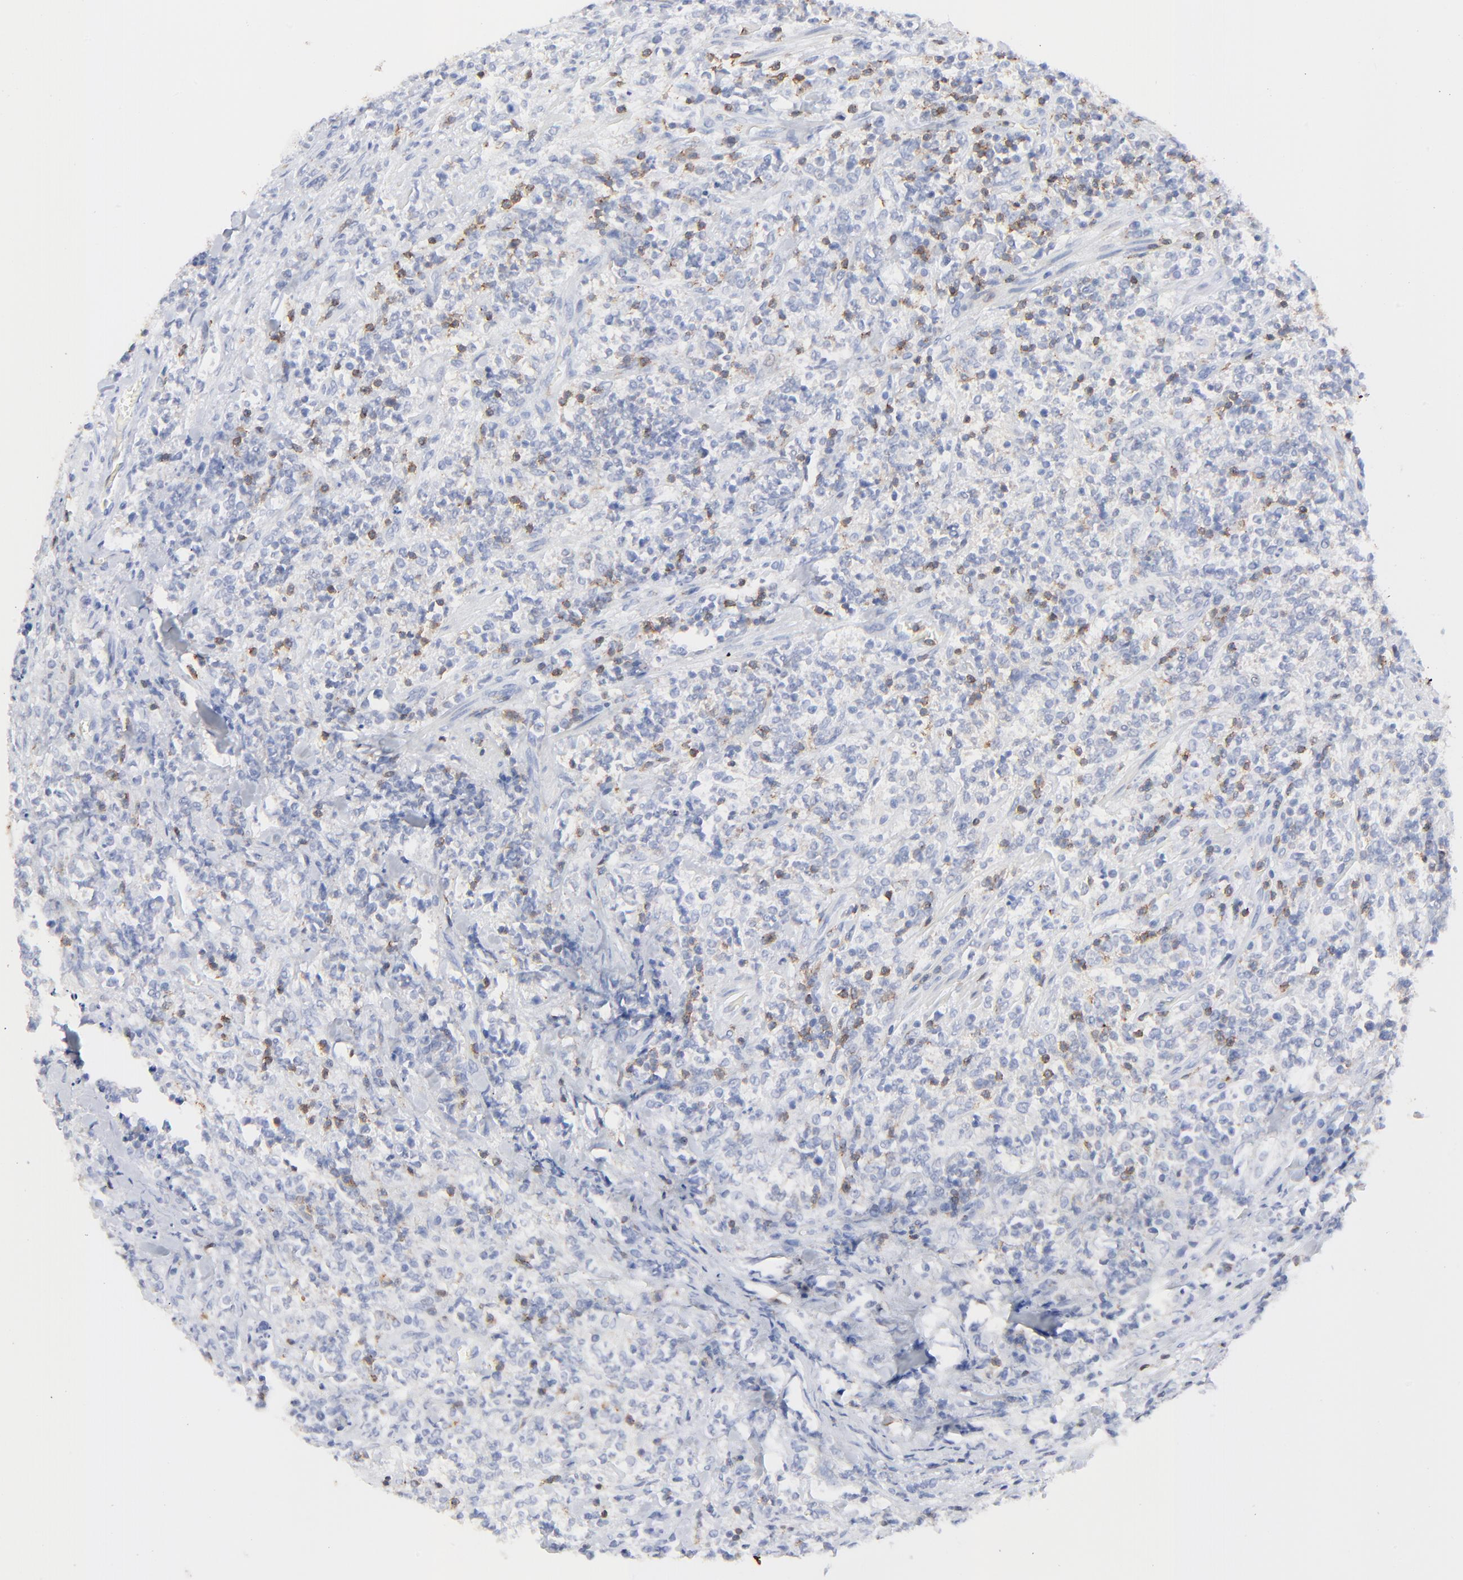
{"staining": {"intensity": "negative", "quantity": "none", "location": "none"}, "tissue": "lymphoma", "cell_type": "Tumor cells", "image_type": "cancer", "snomed": [{"axis": "morphology", "description": "Malignant lymphoma, non-Hodgkin's type, High grade"}, {"axis": "topography", "description": "Soft tissue"}], "caption": "Immunohistochemistry photomicrograph of lymphoma stained for a protein (brown), which demonstrates no expression in tumor cells. (Immunohistochemistry, brightfield microscopy, high magnification).", "gene": "LCK", "patient": {"sex": "male", "age": 18}}